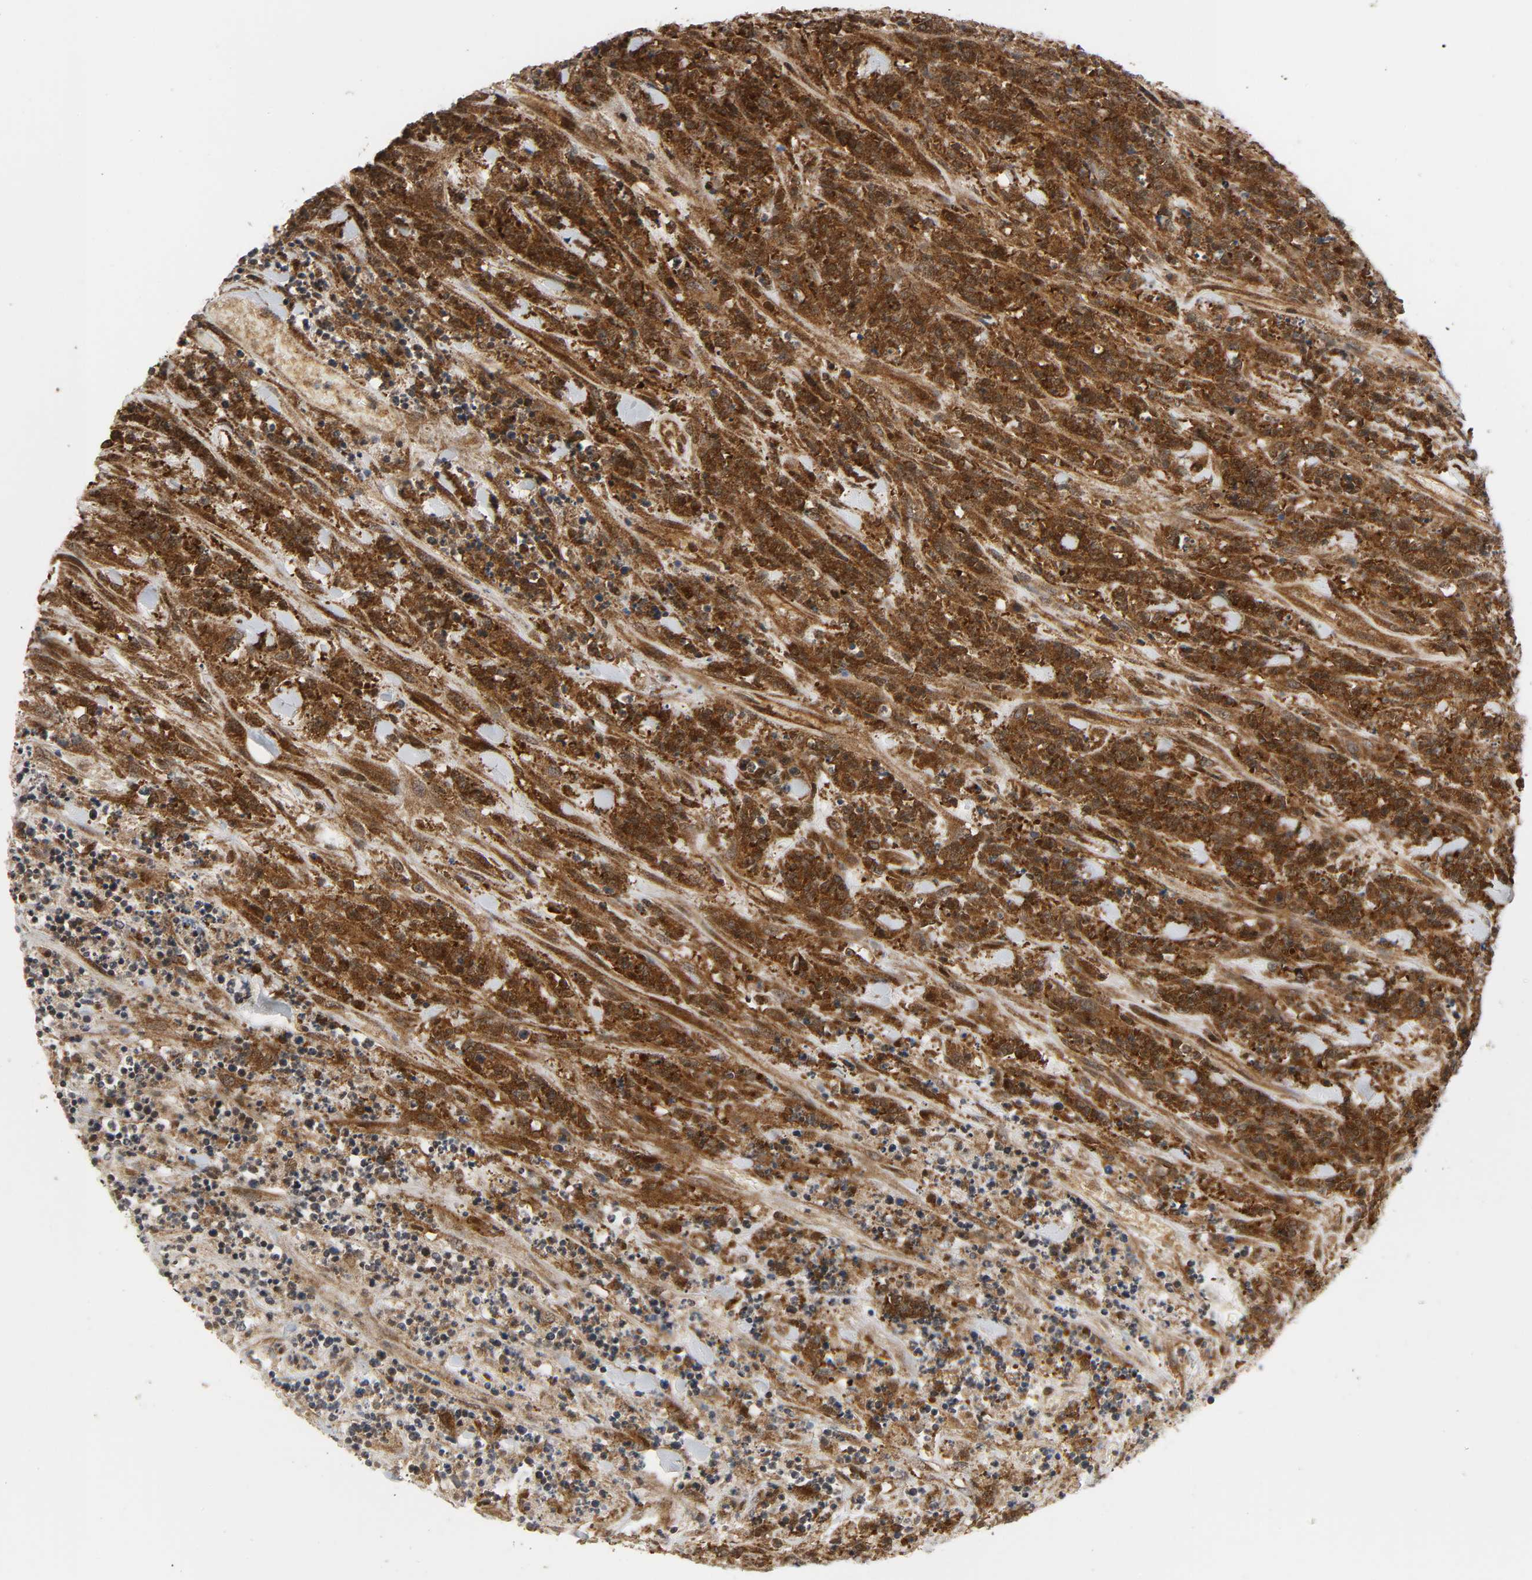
{"staining": {"intensity": "strong", "quantity": ">75%", "location": "cytoplasmic/membranous"}, "tissue": "lymphoma", "cell_type": "Tumor cells", "image_type": "cancer", "snomed": [{"axis": "morphology", "description": "Malignant lymphoma, non-Hodgkin's type, High grade"}, {"axis": "topography", "description": "Soft tissue"}], "caption": "DAB immunohistochemical staining of lymphoma exhibits strong cytoplasmic/membranous protein positivity in approximately >75% of tumor cells. (DAB (3,3'-diaminobenzidine) = brown stain, brightfield microscopy at high magnification).", "gene": "CHUK", "patient": {"sex": "male", "age": 18}}